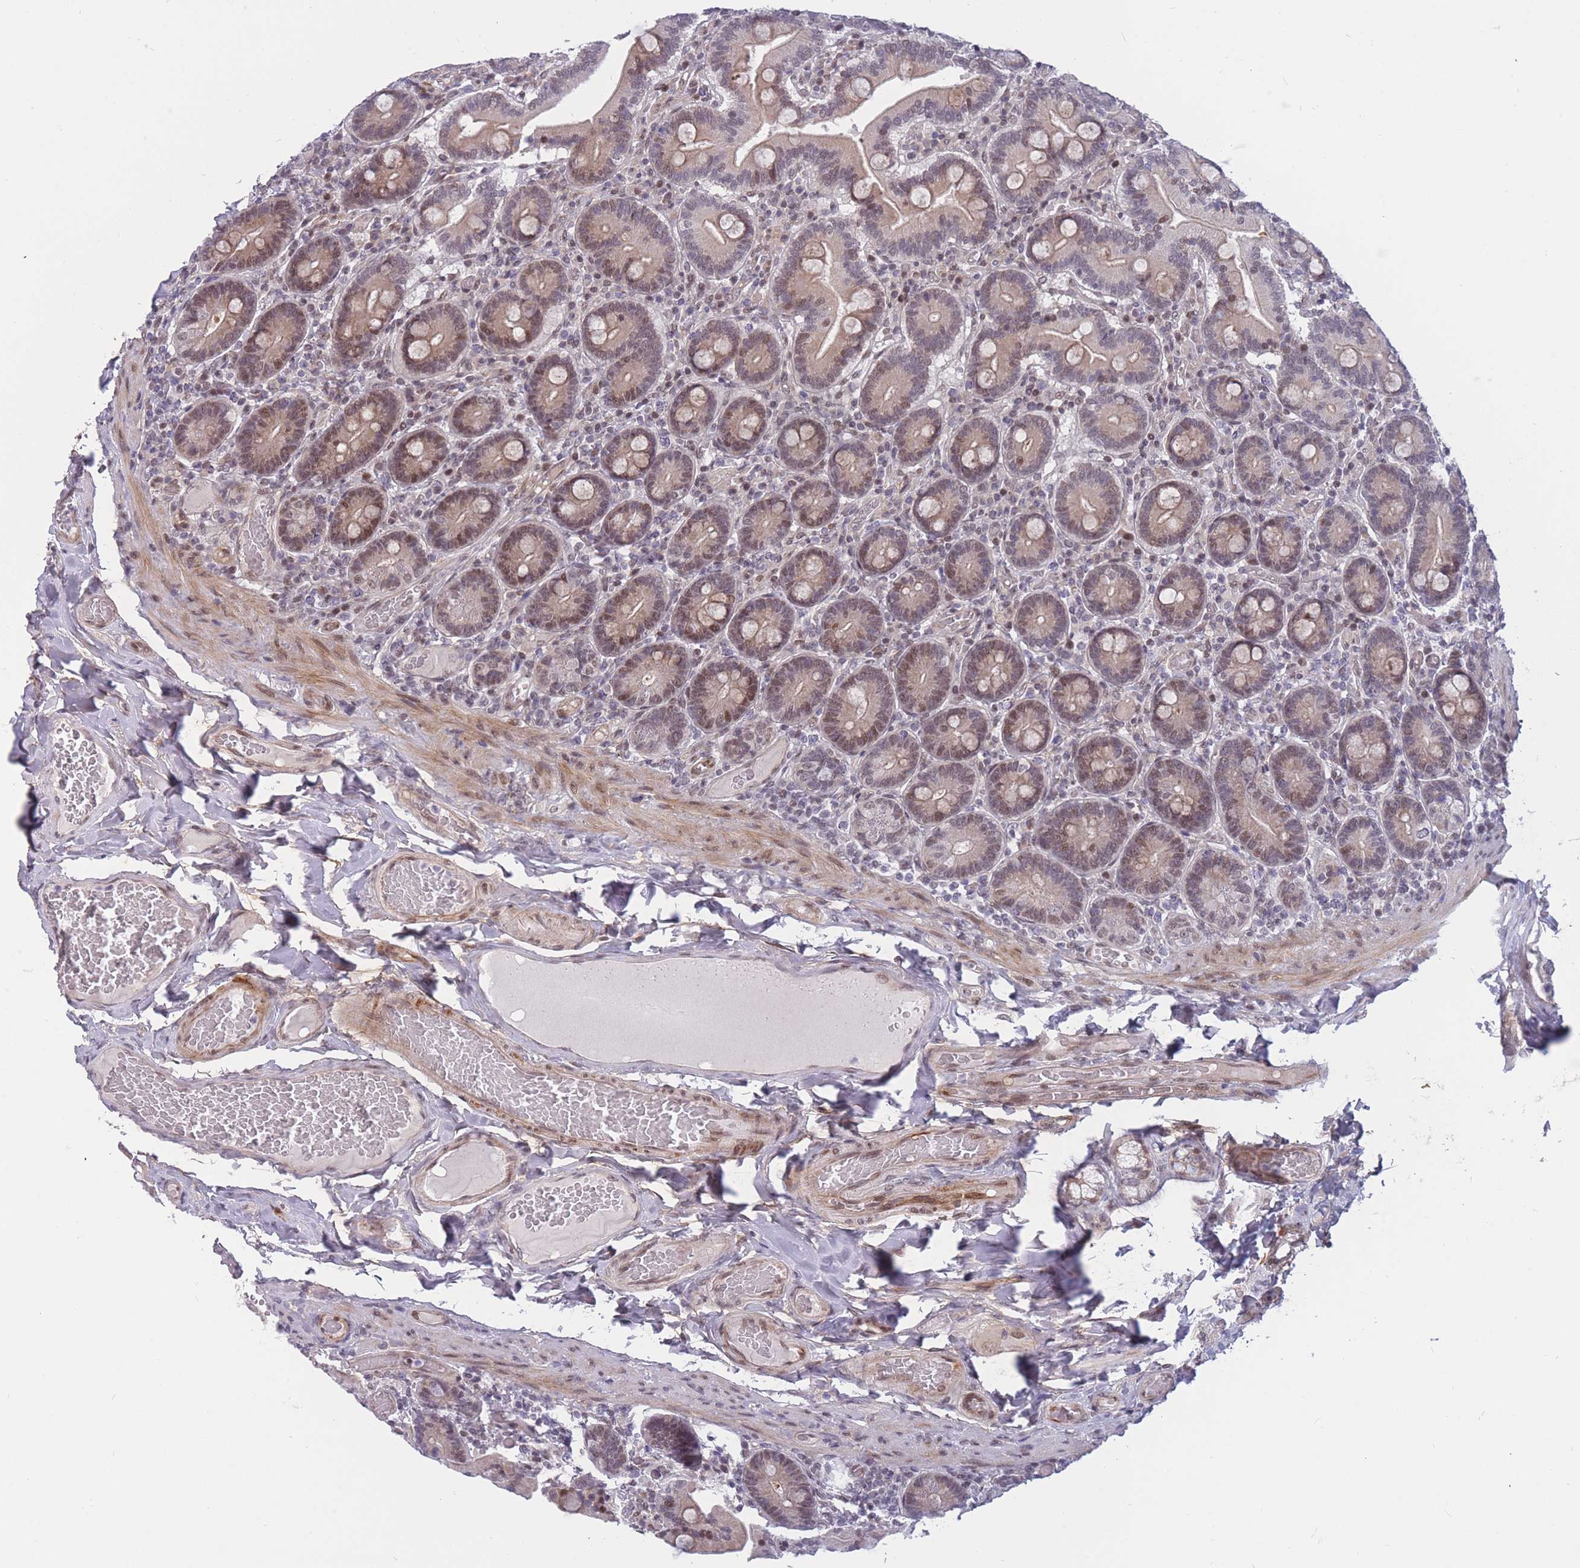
{"staining": {"intensity": "weak", "quantity": "25%-75%", "location": "nuclear"}, "tissue": "duodenum", "cell_type": "Glandular cells", "image_type": "normal", "snomed": [{"axis": "morphology", "description": "Normal tissue, NOS"}, {"axis": "topography", "description": "Duodenum"}], "caption": "Immunohistochemical staining of normal duodenum displays 25%-75% levels of weak nuclear protein staining in approximately 25%-75% of glandular cells. (Brightfield microscopy of DAB IHC at high magnification).", "gene": "BCL9L", "patient": {"sex": "female", "age": 62}}